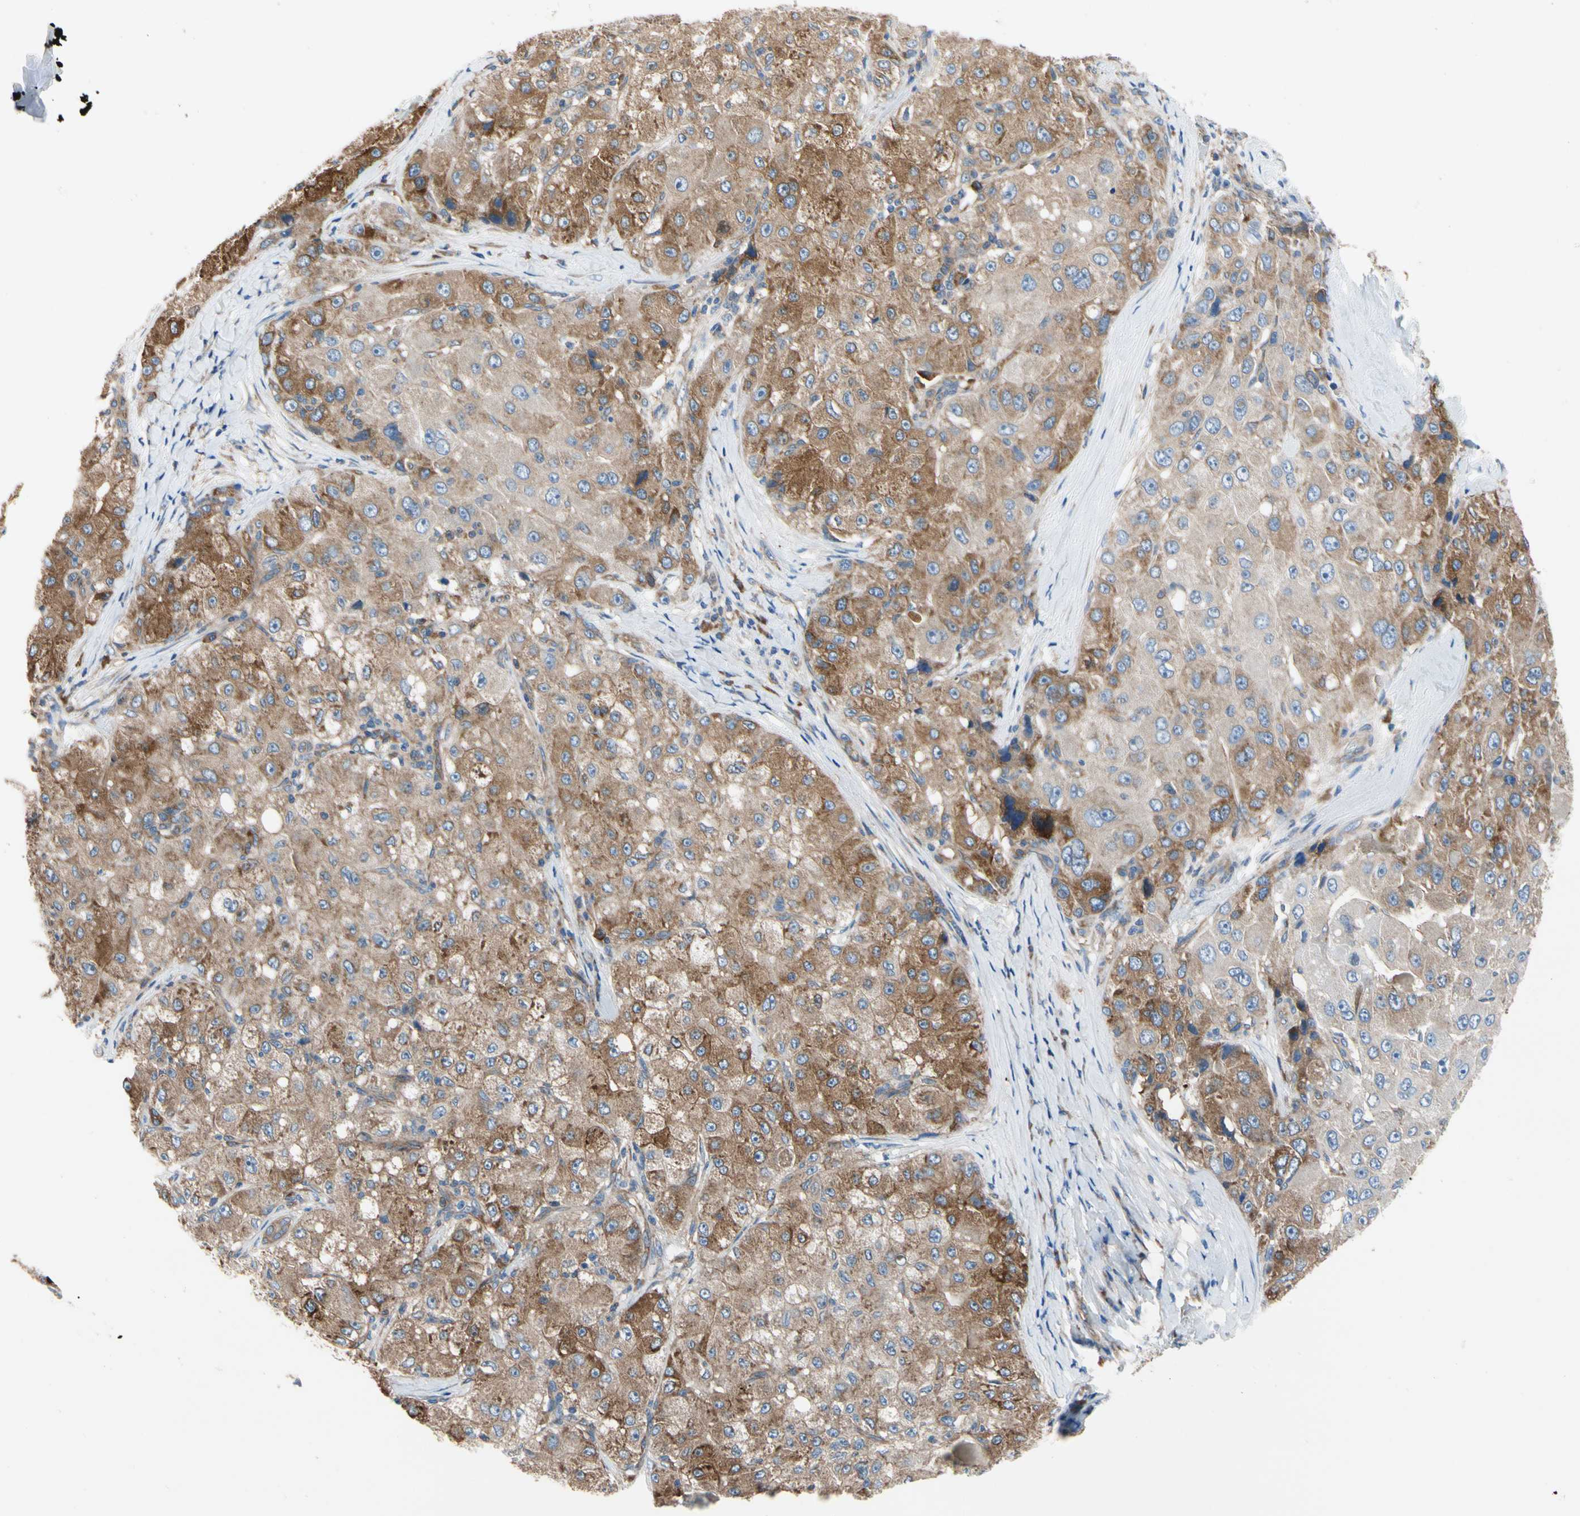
{"staining": {"intensity": "moderate", "quantity": ">75%", "location": "cytoplasmic/membranous"}, "tissue": "liver cancer", "cell_type": "Tumor cells", "image_type": "cancer", "snomed": [{"axis": "morphology", "description": "Carcinoma, Hepatocellular, NOS"}, {"axis": "topography", "description": "Liver"}], "caption": "Protein expression analysis of human liver cancer (hepatocellular carcinoma) reveals moderate cytoplasmic/membranous positivity in approximately >75% of tumor cells.", "gene": "GPHN", "patient": {"sex": "male", "age": 80}}